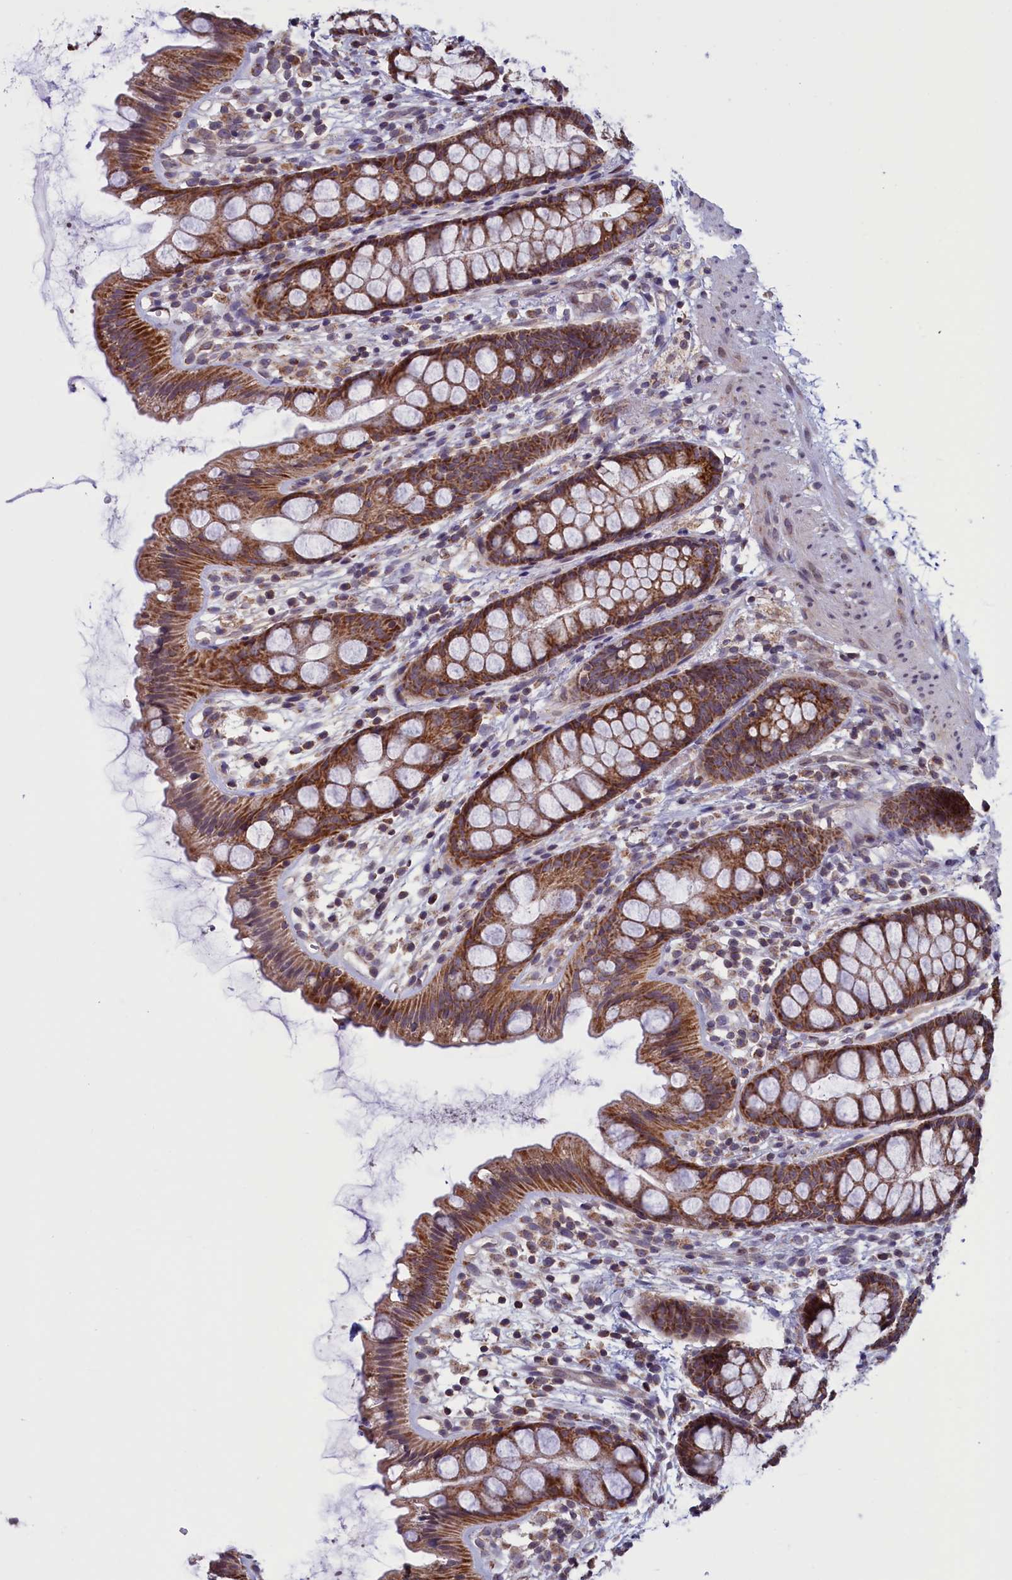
{"staining": {"intensity": "strong", "quantity": ">75%", "location": "cytoplasmic/membranous"}, "tissue": "rectum", "cell_type": "Glandular cells", "image_type": "normal", "snomed": [{"axis": "morphology", "description": "Normal tissue, NOS"}, {"axis": "topography", "description": "Rectum"}], "caption": "Glandular cells display strong cytoplasmic/membranous positivity in approximately >75% of cells in unremarkable rectum. The protein of interest is stained brown, and the nuclei are stained in blue (DAB (3,3'-diaminobenzidine) IHC with brightfield microscopy, high magnification).", "gene": "PARS2", "patient": {"sex": "female", "age": 65}}